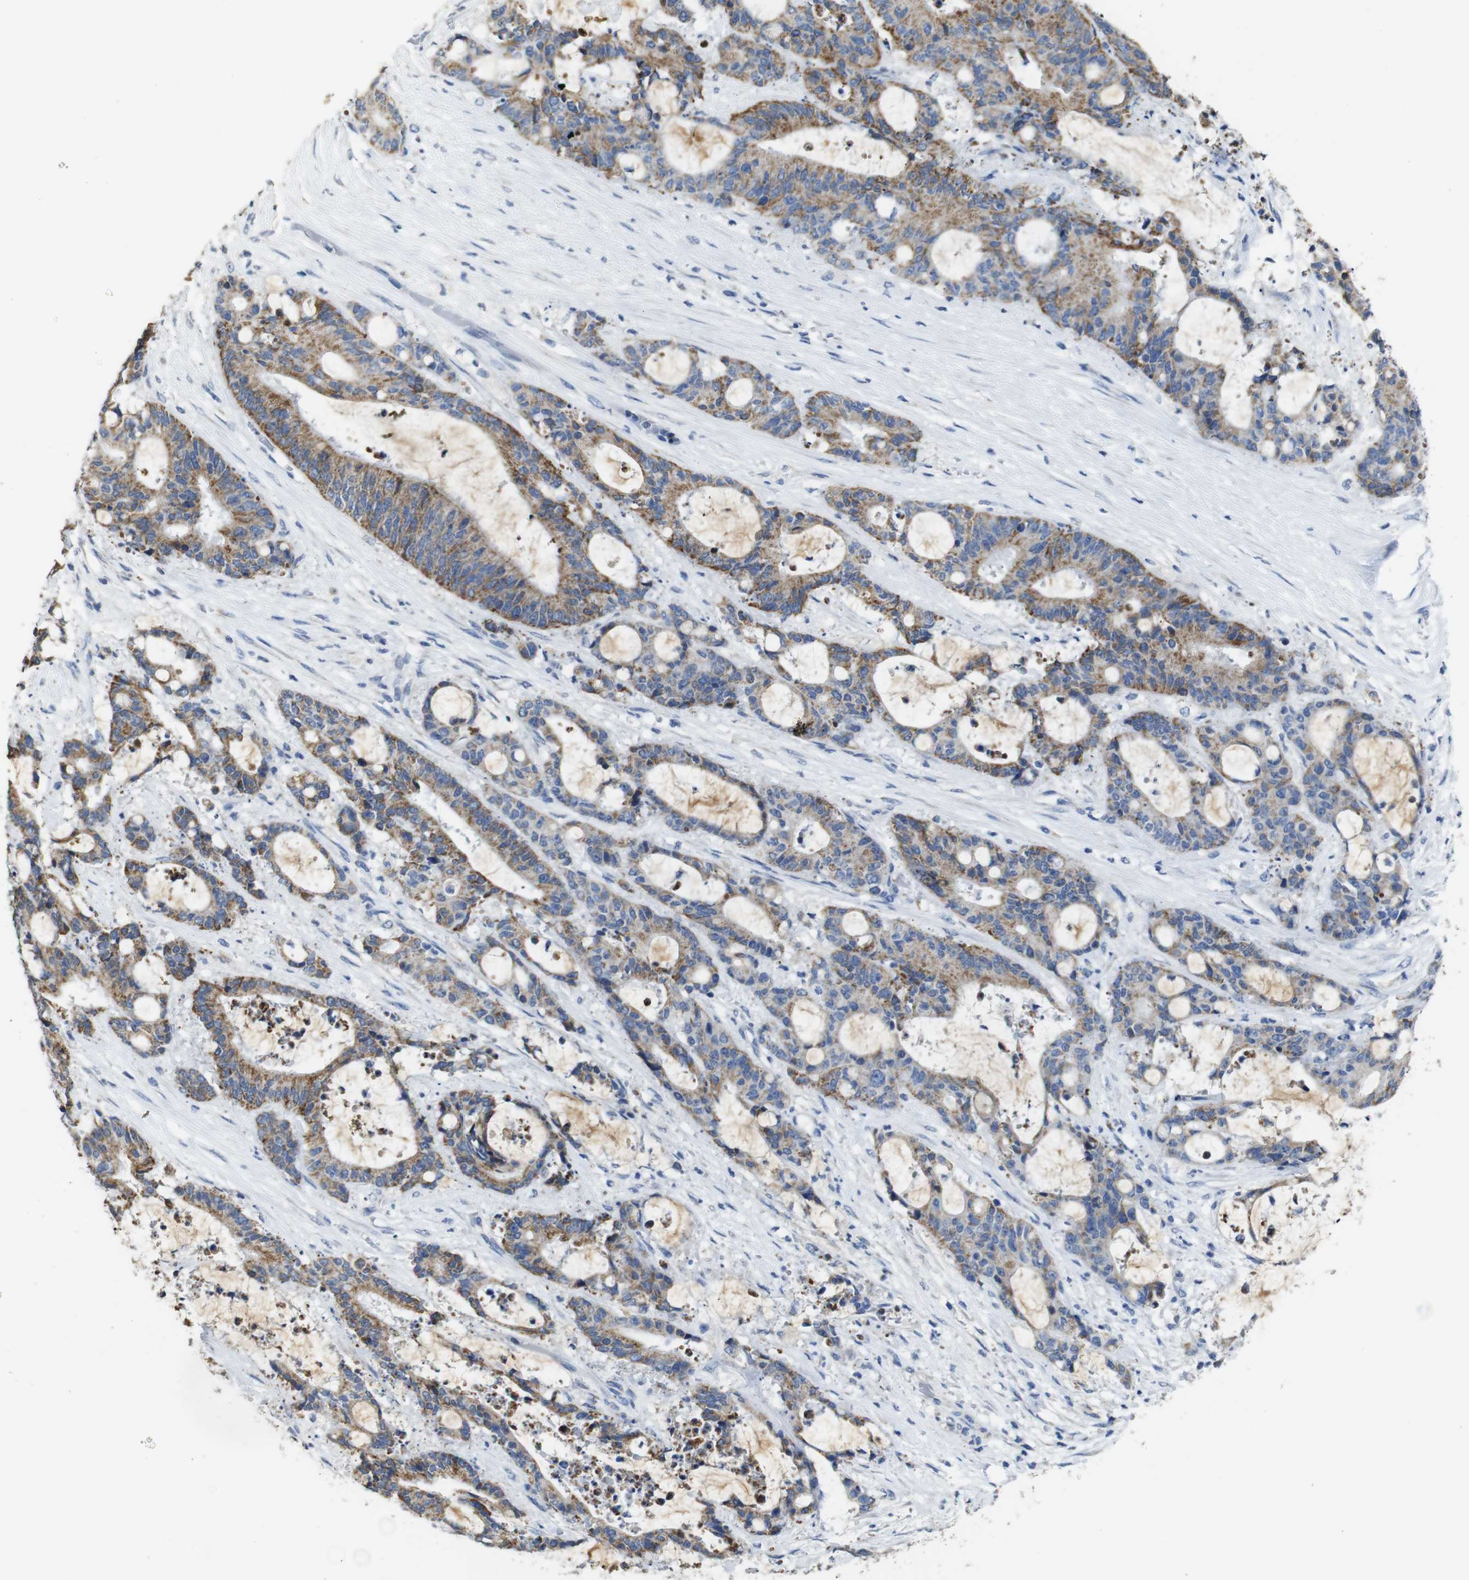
{"staining": {"intensity": "moderate", "quantity": ">75%", "location": "cytoplasmic/membranous"}, "tissue": "liver cancer", "cell_type": "Tumor cells", "image_type": "cancer", "snomed": [{"axis": "morphology", "description": "Normal tissue, NOS"}, {"axis": "morphology", "description": "Cholangiocarcinoma"}, {"axis": "topography", "description": "Liver"}, {"axis": "topography", "description": "Peripheral nerve tissue"}], "caption": "Human liver cholangiocarcinoma stained with a protein marker reveals moderate staining in tumor cells.", "gene": "MAOA", "patient": {"sex": "female", "age": 73}}